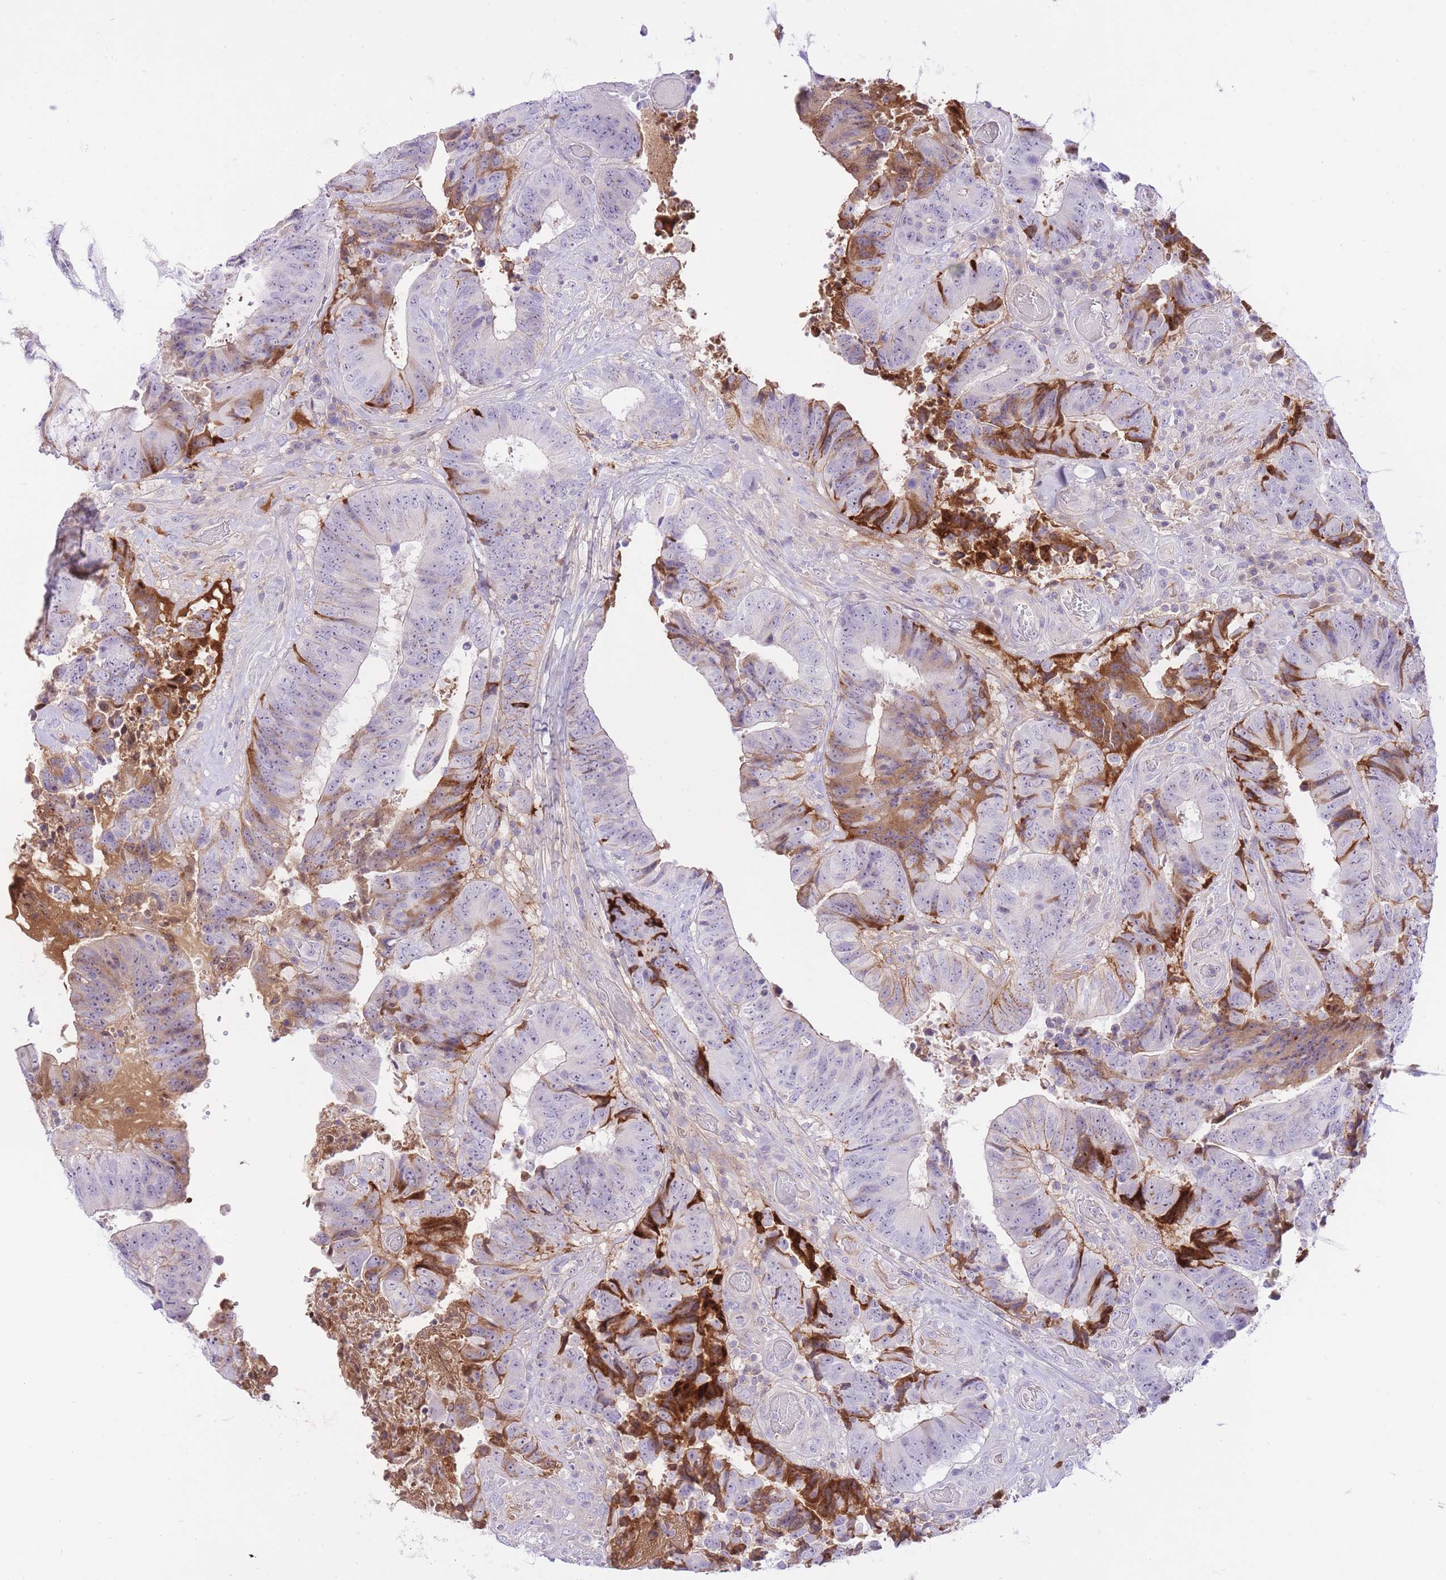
{"staining": {"intensity": "strong", "quantity": "<25%", "location": "cytoplasmic/membranous"}, "tissue": "colorectal cancer", "cell_type": "Tumor cells", "image_type": "cancer", "snomed": [{"axis": "morphology", "description": "Adenocarcinoma, NOS"}, {"axis": "topography", "description": "Rectum"}], "caption": "The micrograph exhibits a brown stain indicating the presence of a protein in the cytoplasmic/membranous of tumor cells in colorectal adenocarcinoma.", "gene": "HRG", "patient": {"sex": "male", "age": 72}}